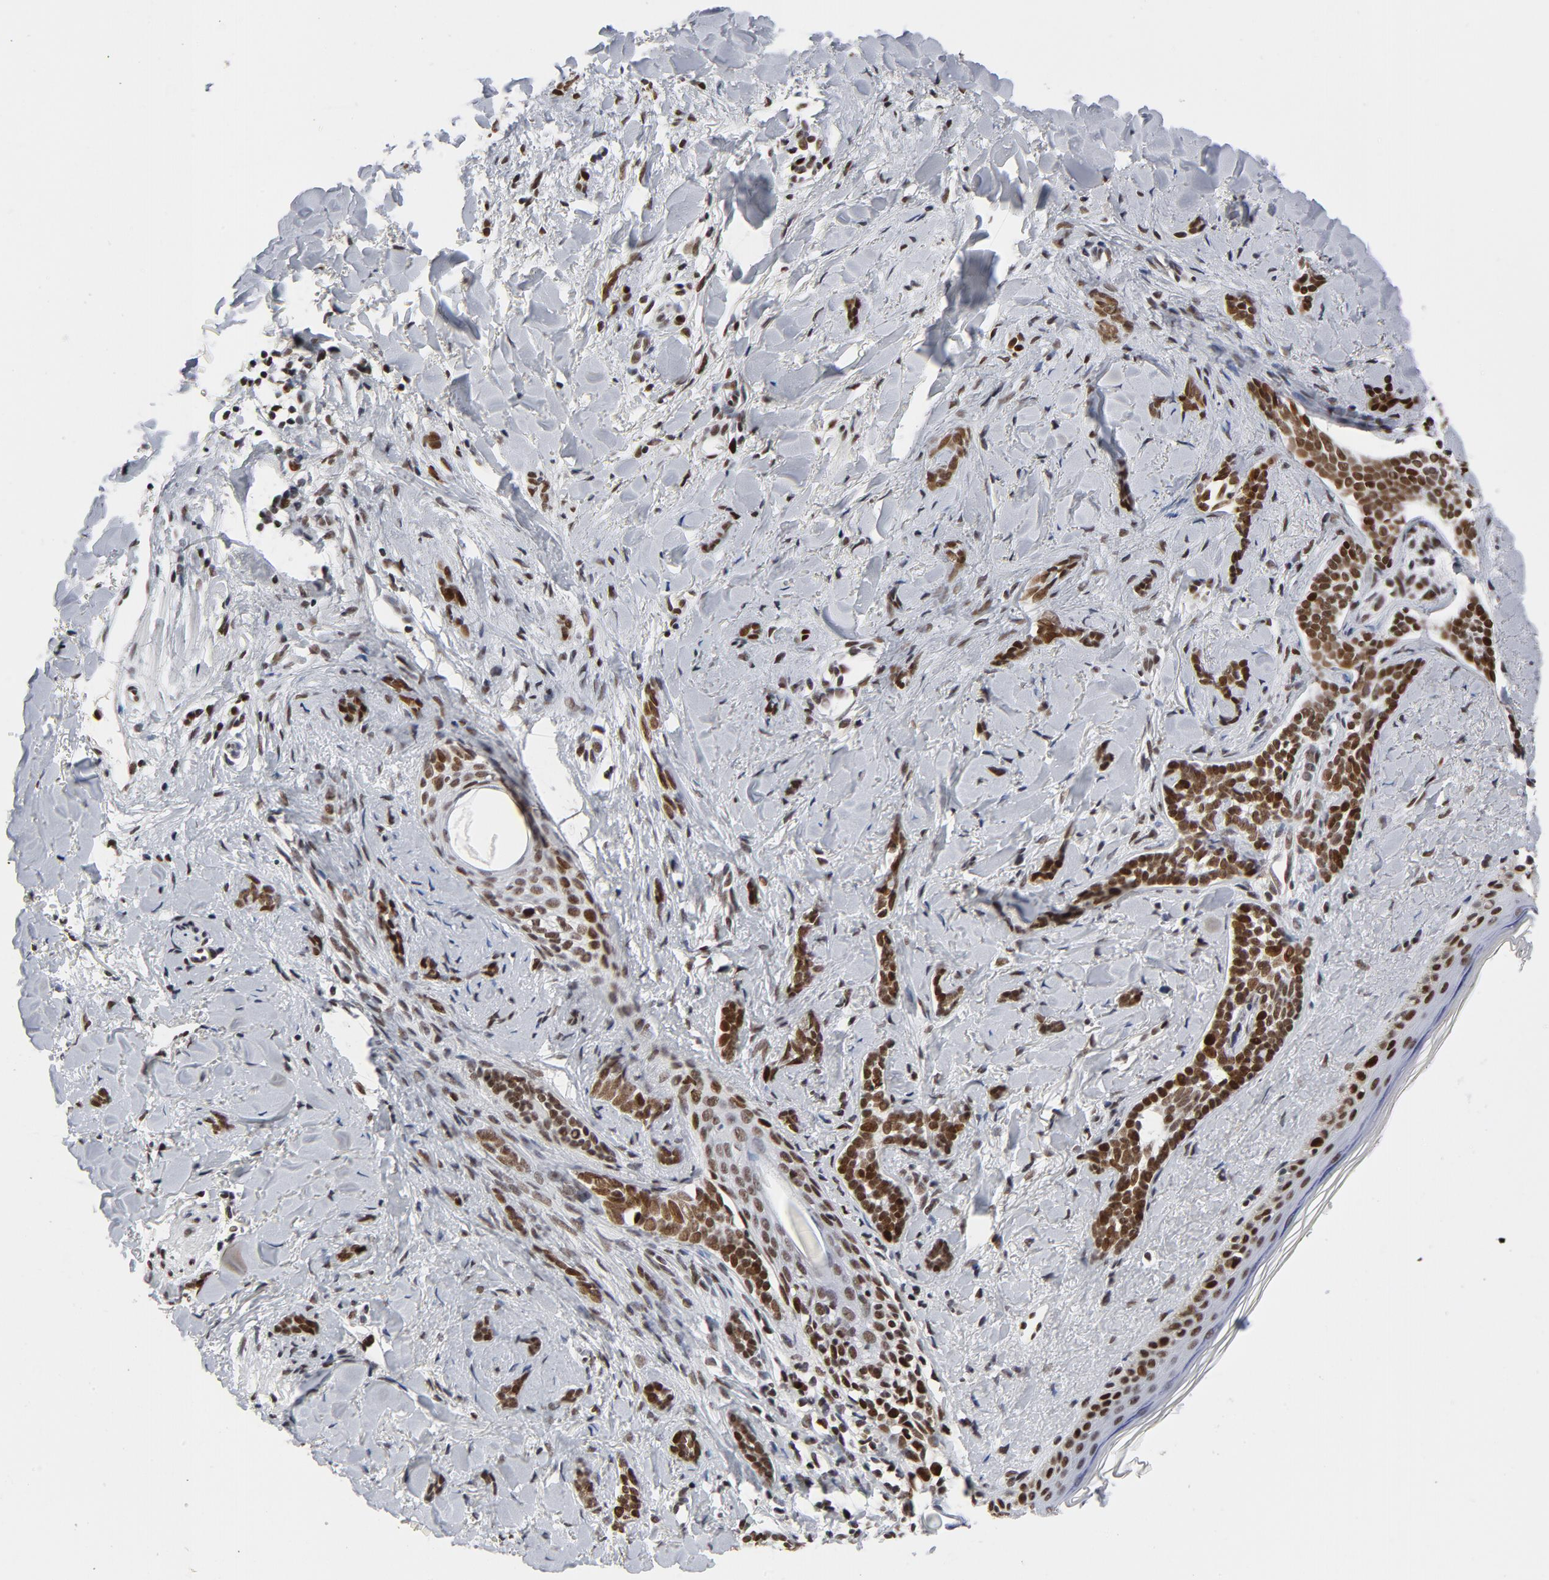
{"staining": {"intensity": "strong", "quantity": ">75%", "location": "nuclear"}, "tissue": "skin cancer", "cell_type": "Tumor cells", "image_type": "cancer", "snomed": [{"axis": "morphology", "description": "Basal cell carcinoma"}, {"axis": "topography", "description": "Skin"}], "caption": "Immunohistochemical staining of human skin cancer exhibits strong nuclear protein positivity in about >75% of tumor cells.", "gene": "RFC4", "patient": {"sex": "female", "age": 37}}